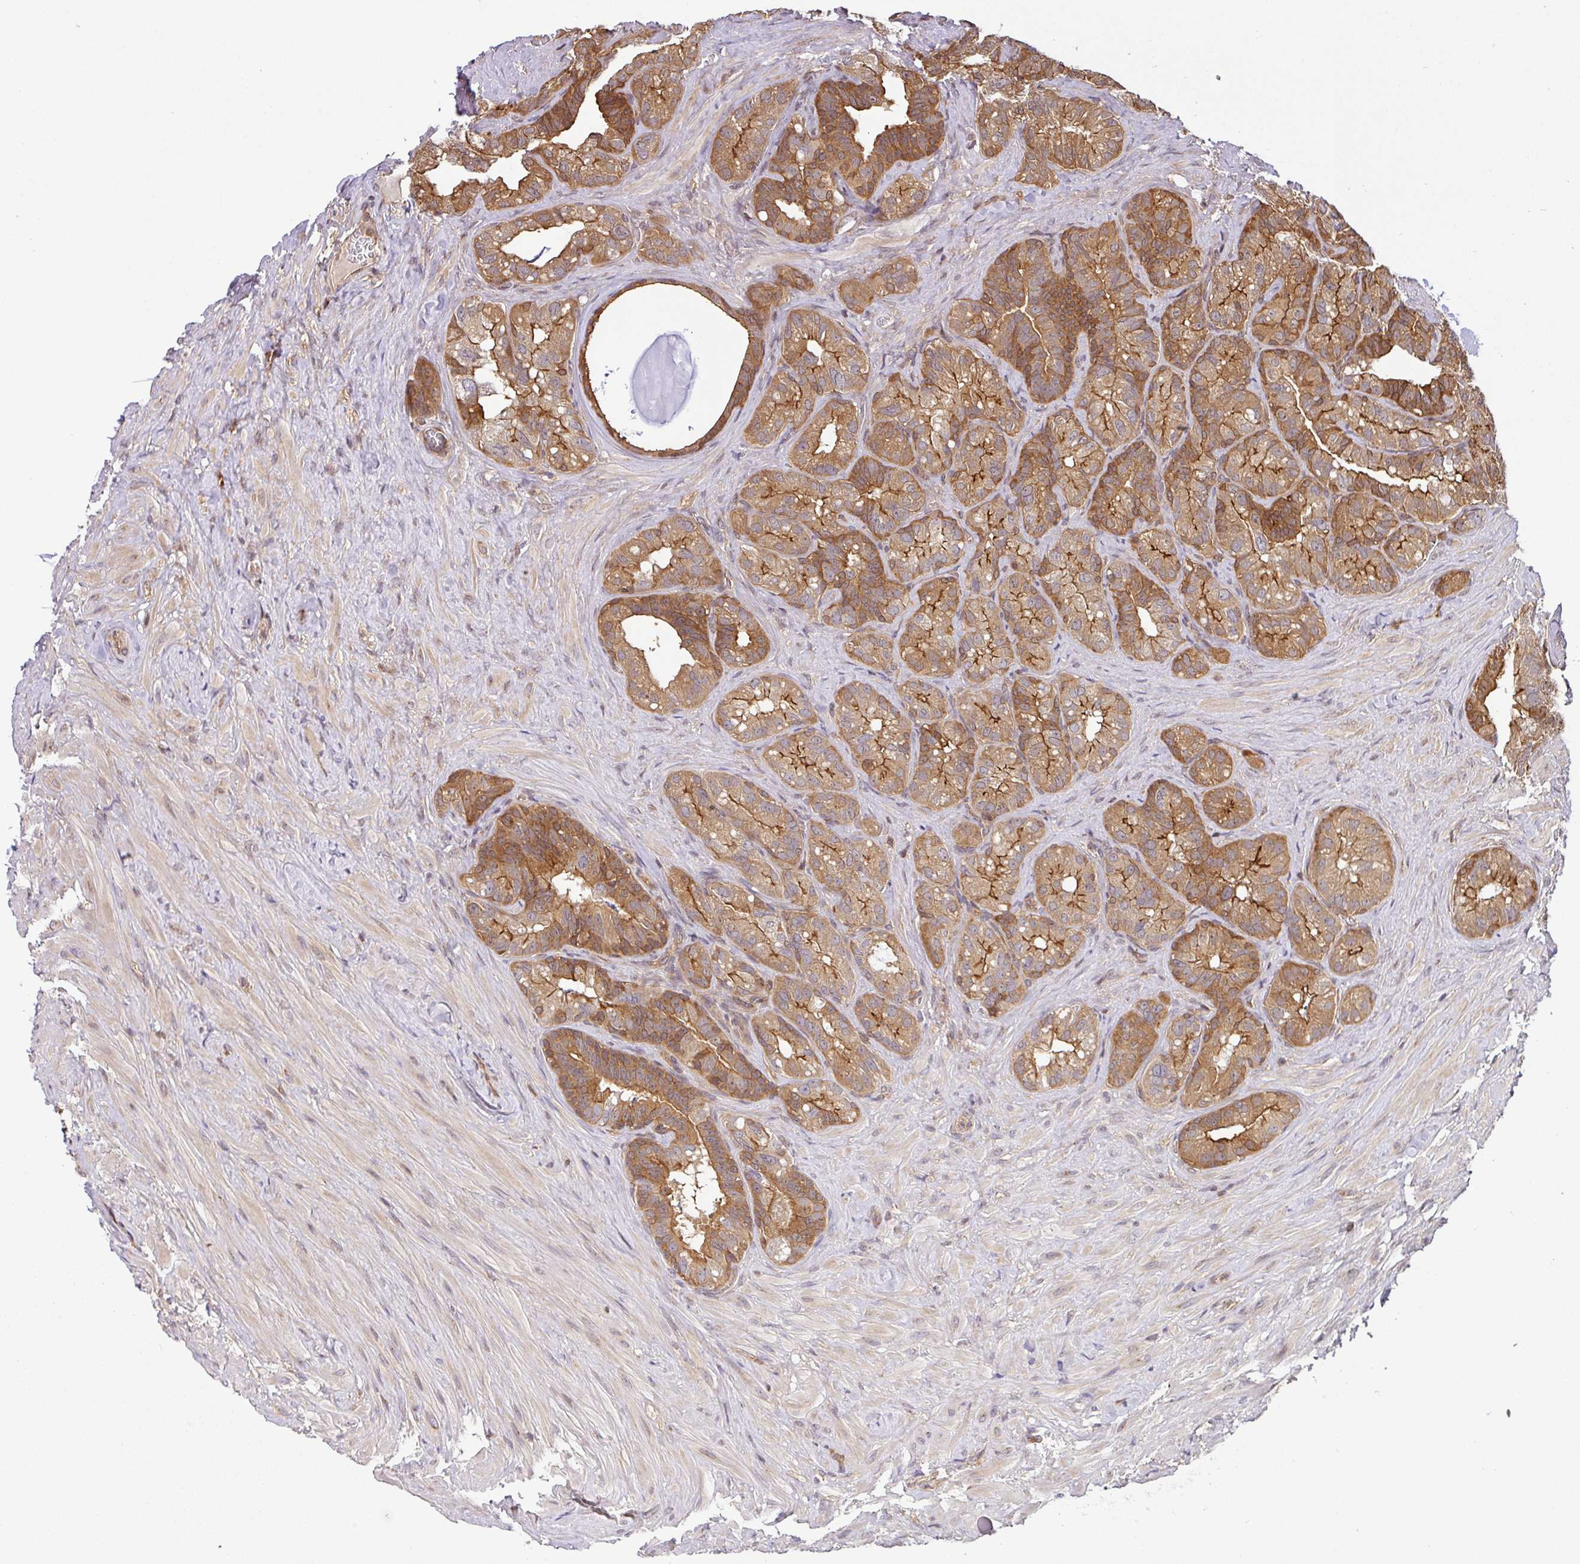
{"staining": {"intensity": "moderate", "quantity": ">75%", "location": "cytoplasmic/membranous"}, "tissue": "seminal vesicle", "cell_type": "Glandular cells", "image_type": "normal", "snomed": [{"axis": "morphology", "description": "Normal tissue, NOS"}, {"axis": "topography", "description": "Seminal veicle"}], "caption": "An IHC photomicrograph of unremarkable tissue is shown. Protein staining in brown shows moderate cytoplasmic/membranous positivity in seminal vesicle within glandular cells. (Brightfield microscopy of DAB IHC at high magnification).", "gene": "SHB", "patient": {"sex": "male", "age": 60}}